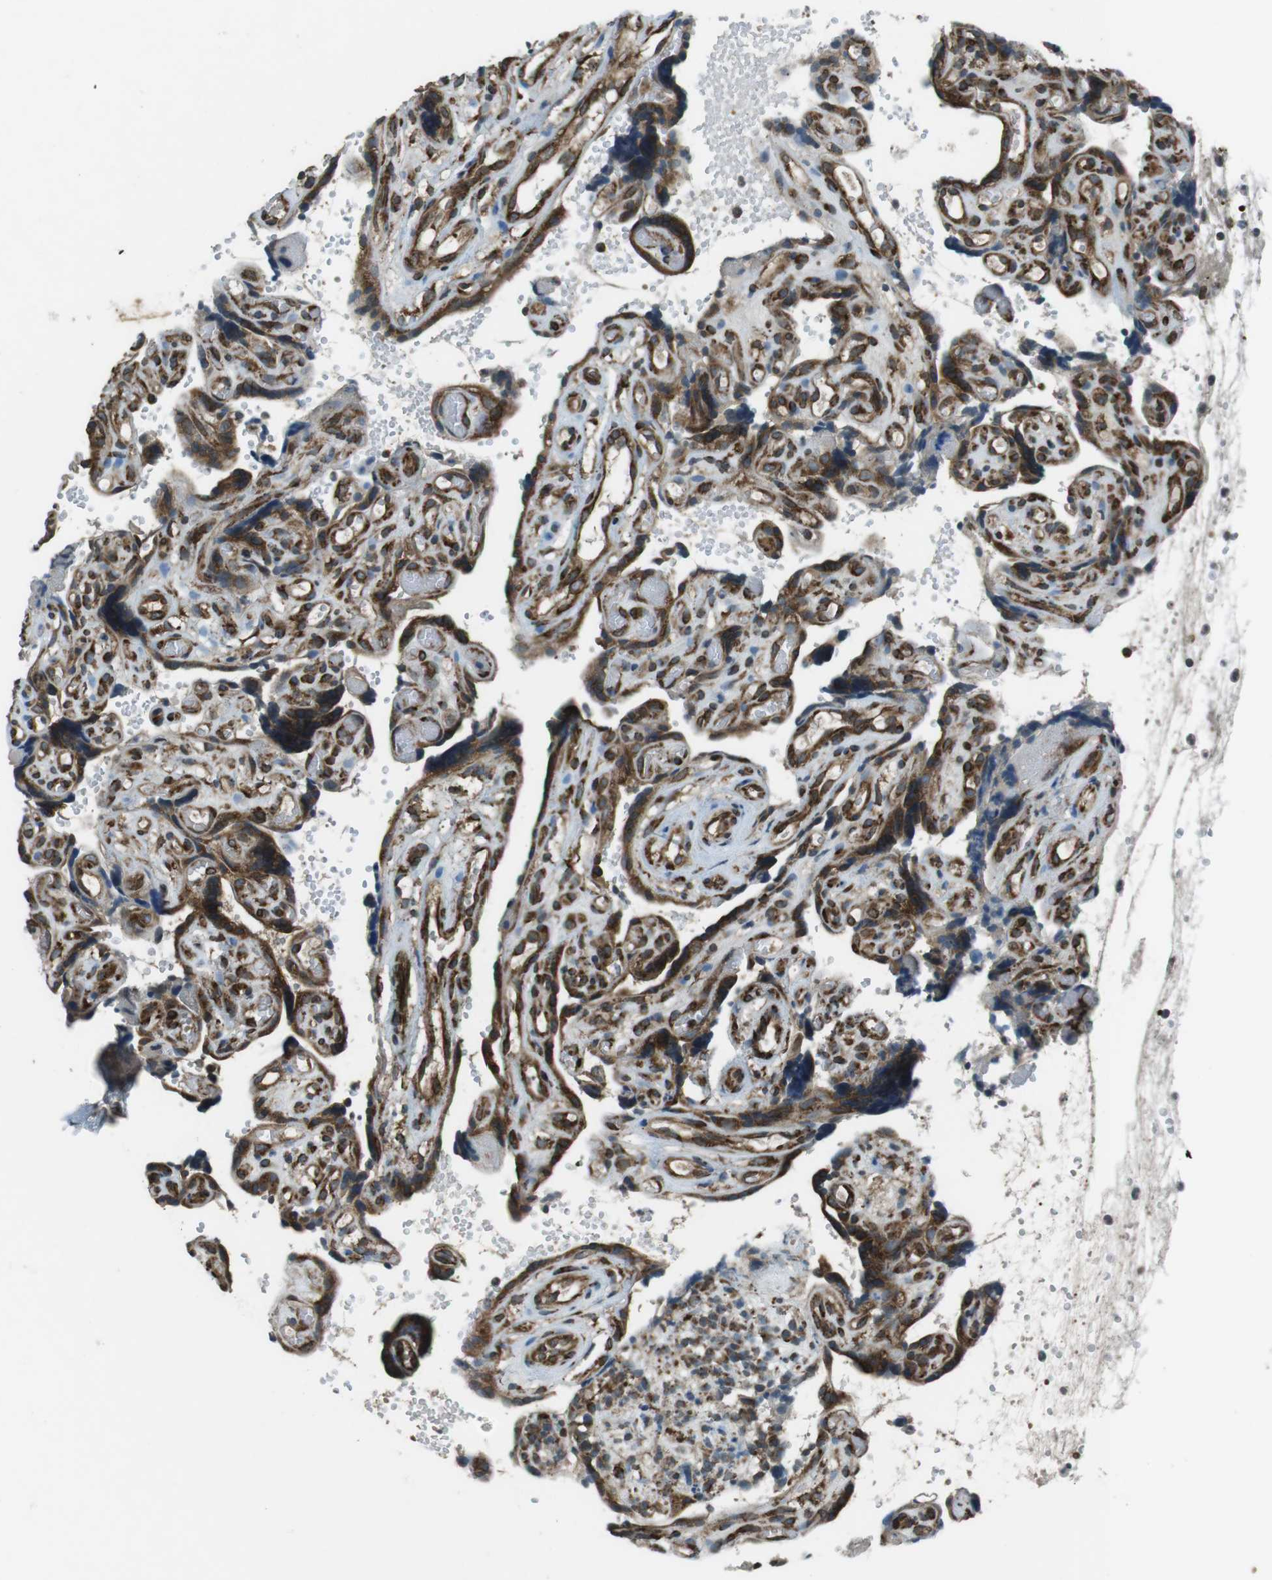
{"staining": {"intensity": "strong", "quantity": ">75%", "location": "cytoplasmic/membranous"}, "tissue": "placenta", "cell_type": "Decidual cells", "image_type": "normal", "snomed": [{"axis": "morphology", "description": "Normal tissue, NOS"}, {"axis": "topography", "description": "Placenta"}], "caption": "Immunohistochemistry (IHC) of normal human placenta demonstrates high levels of strong cytoplasmic/membranous positivity in approximately >75% of decidual cells.", "gene": "KTN1", "patient": {"sex": "female", "age": 30}}